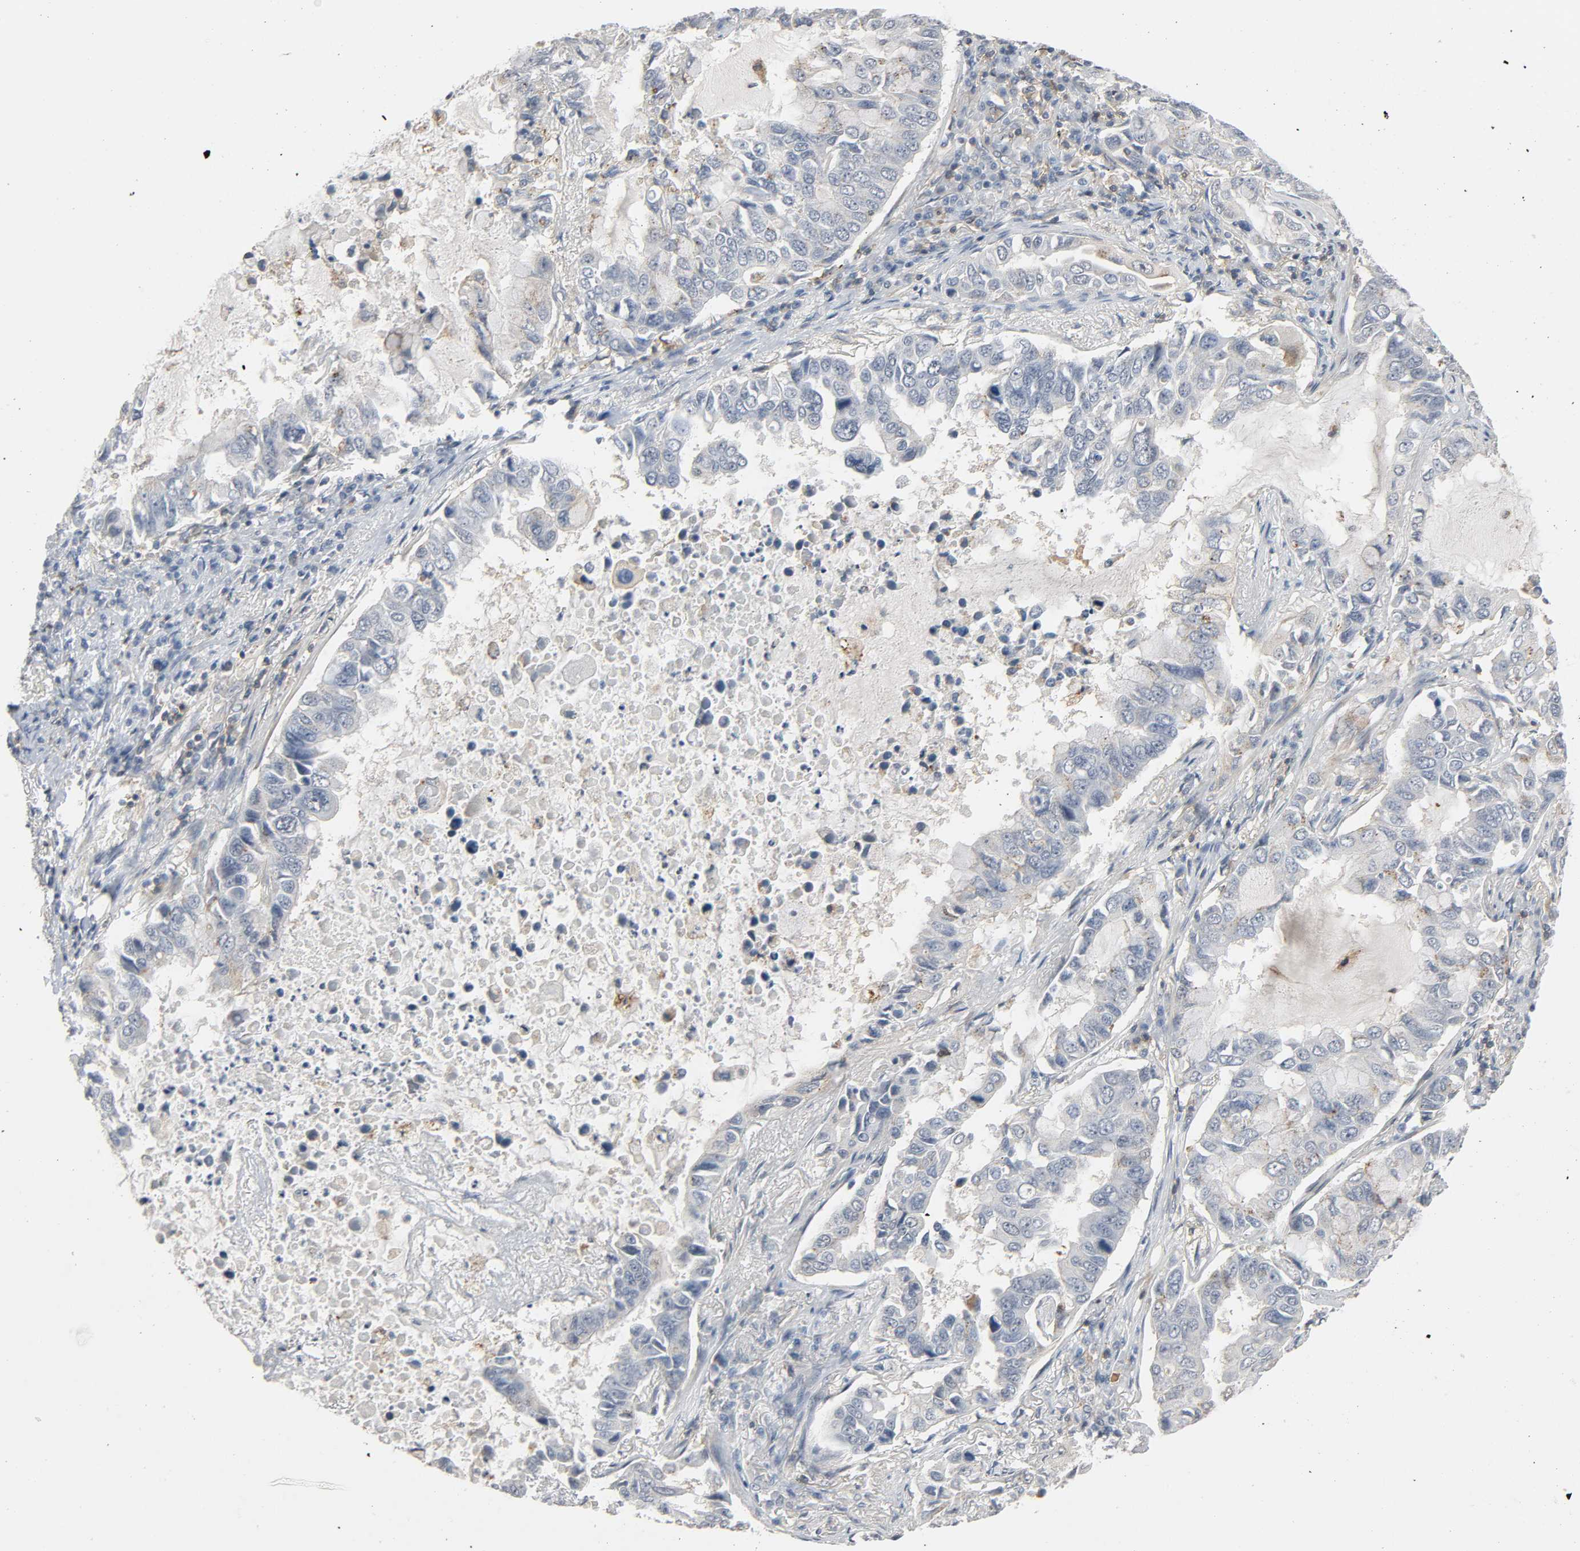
{"staining": {"intensity": "weak", "quantity": "<25%", "location": "cytoplasmic/membranous"}, "tissue": "lung cancer", "cell_type": "Tumor cells", "image_type": "cancer", "snomed": [{"axis": "morphology", "description": "Adenocarcinoma, NOS"}, {"axis": "topography", "description": "Lung"}], "caption": "Tumor cells show no significant positivity in lung cancer. The staining is performed using DAB (3,3'-diaminobenzidine) brown chromogen with nuclei counter-stained in using hematoxylin.", "gene": "CD4", "patient": {"sex": "male", "age": 64}}